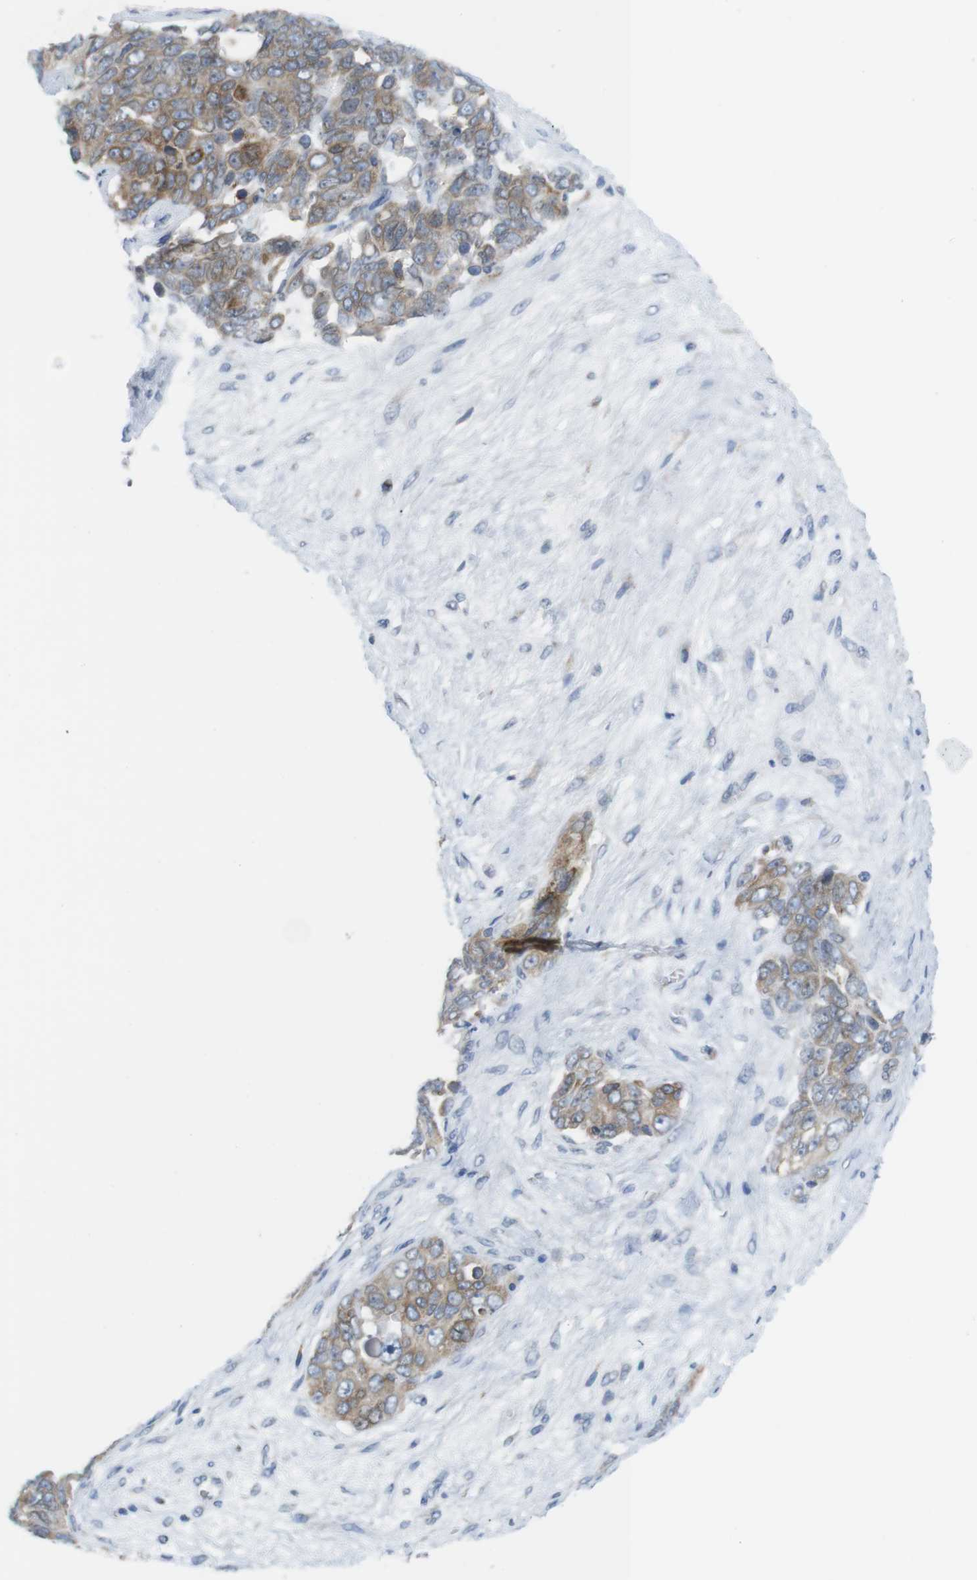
{"staining": {"intensity": "moderate", "quantity": "25%-75%", "location": "cytoplasmic/membranous"}, "tissue": "ovarian cancer", "cell_type": "Tumor cells", "image_type": "cancer", "snomed": [{"axis": "morphology", "description": "Carcinoma, endometroid"}, {"axis": "topography", "description": "Ovary"}], "caption": "Moderate cytoplasmic/membranous protein expression is identified in approximately 25%-75% of tumor cells in ovarian cancer.", "gene": "ERGIC3", "patient": {"sex": "female", "age": 51}}